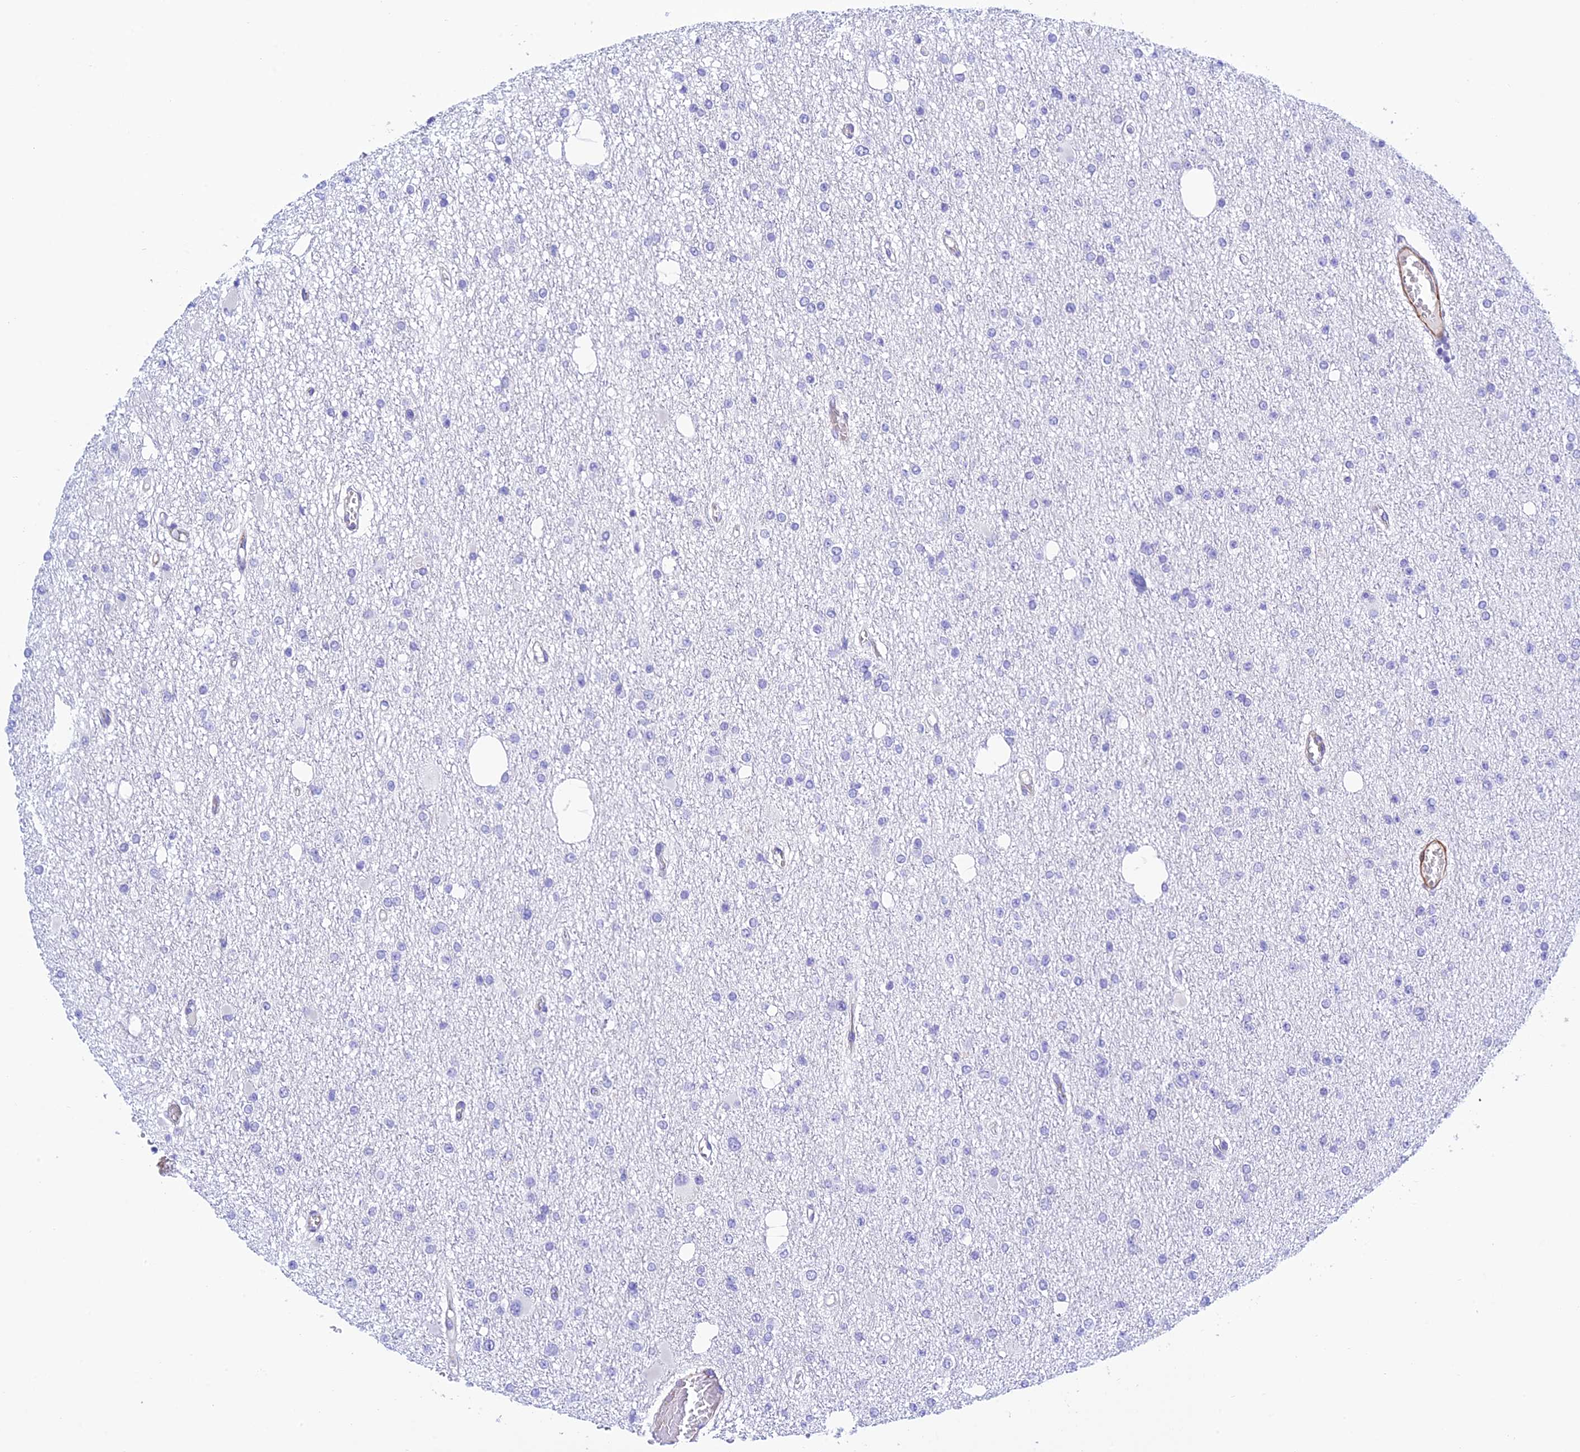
{"staining": {"intensity": "negative", "quantity": "none", "location": "none"}, "tissue": "glioma", "cell_type": "Tumor cells", "image_type": "cancer", "snomed": [{"axis": "morphology", "description": "Glioma, malignant, Low grade"}, {"axis": "topography", "description": "Brain"}], "caption": "Tumor cells are negative for brown protein staining in low-grade glioma (malignant).", "gene": "ZDHHC16", "patient": {"sex": "female", "age": 22}}